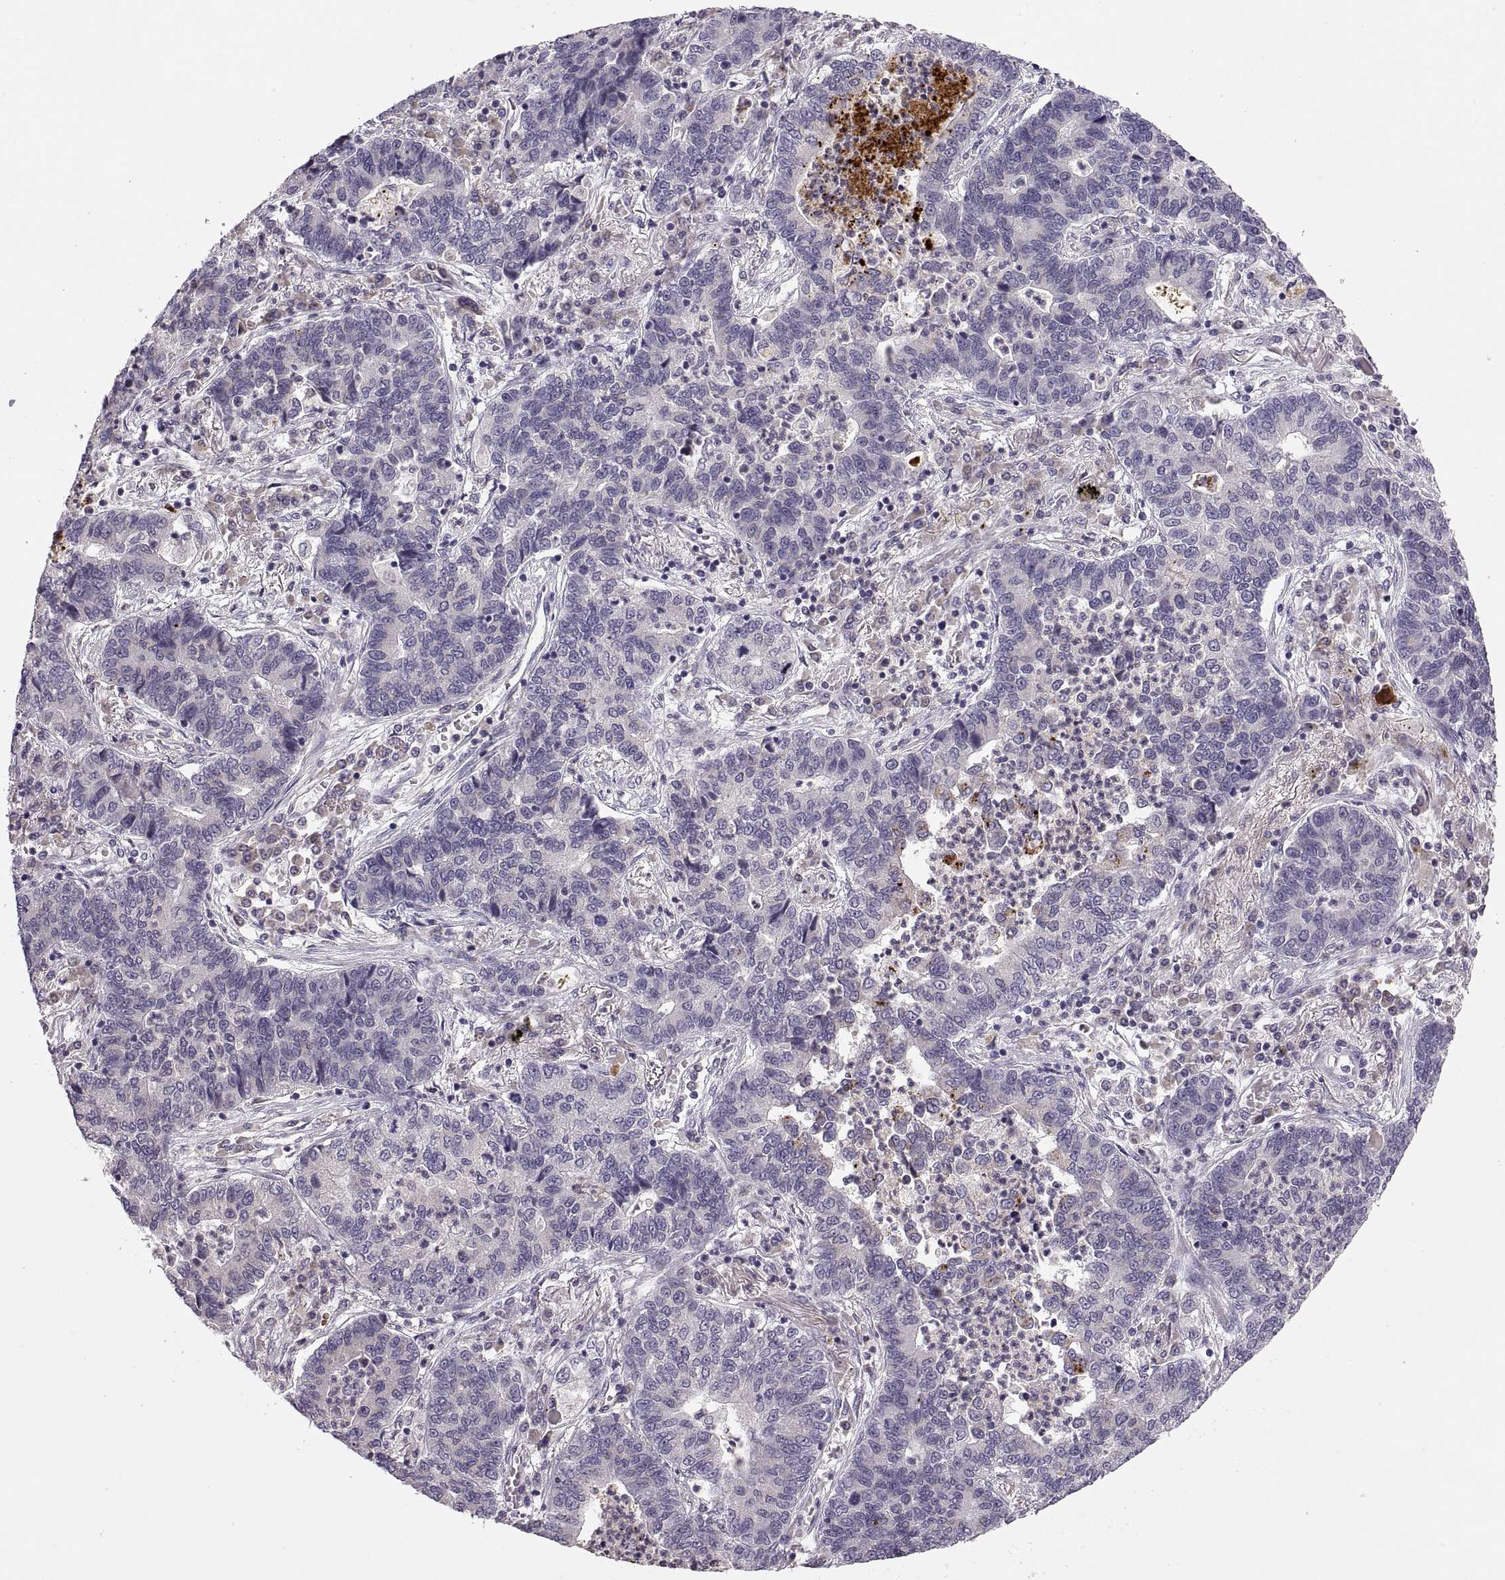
{"staining": {"intensity": "negative", "quantity": "none", "location": "none"}, "tissue": "lung cancer", "cell_type": "Tumor cells", "image_type": "cancer", "snomed": [{"axis": "morphology", "description": "Adenocarcinoma, NOS"}, {"axis": "topography", "description": "Lung"}], "caption": "Immunohistochemistry (IHC) image of adenocarcinoma (lung) stained for a protein (brown), which exhibits no expression in tumor cells.", "gene": "ADH6", "patient": {"sex": "female", "age": 57}}